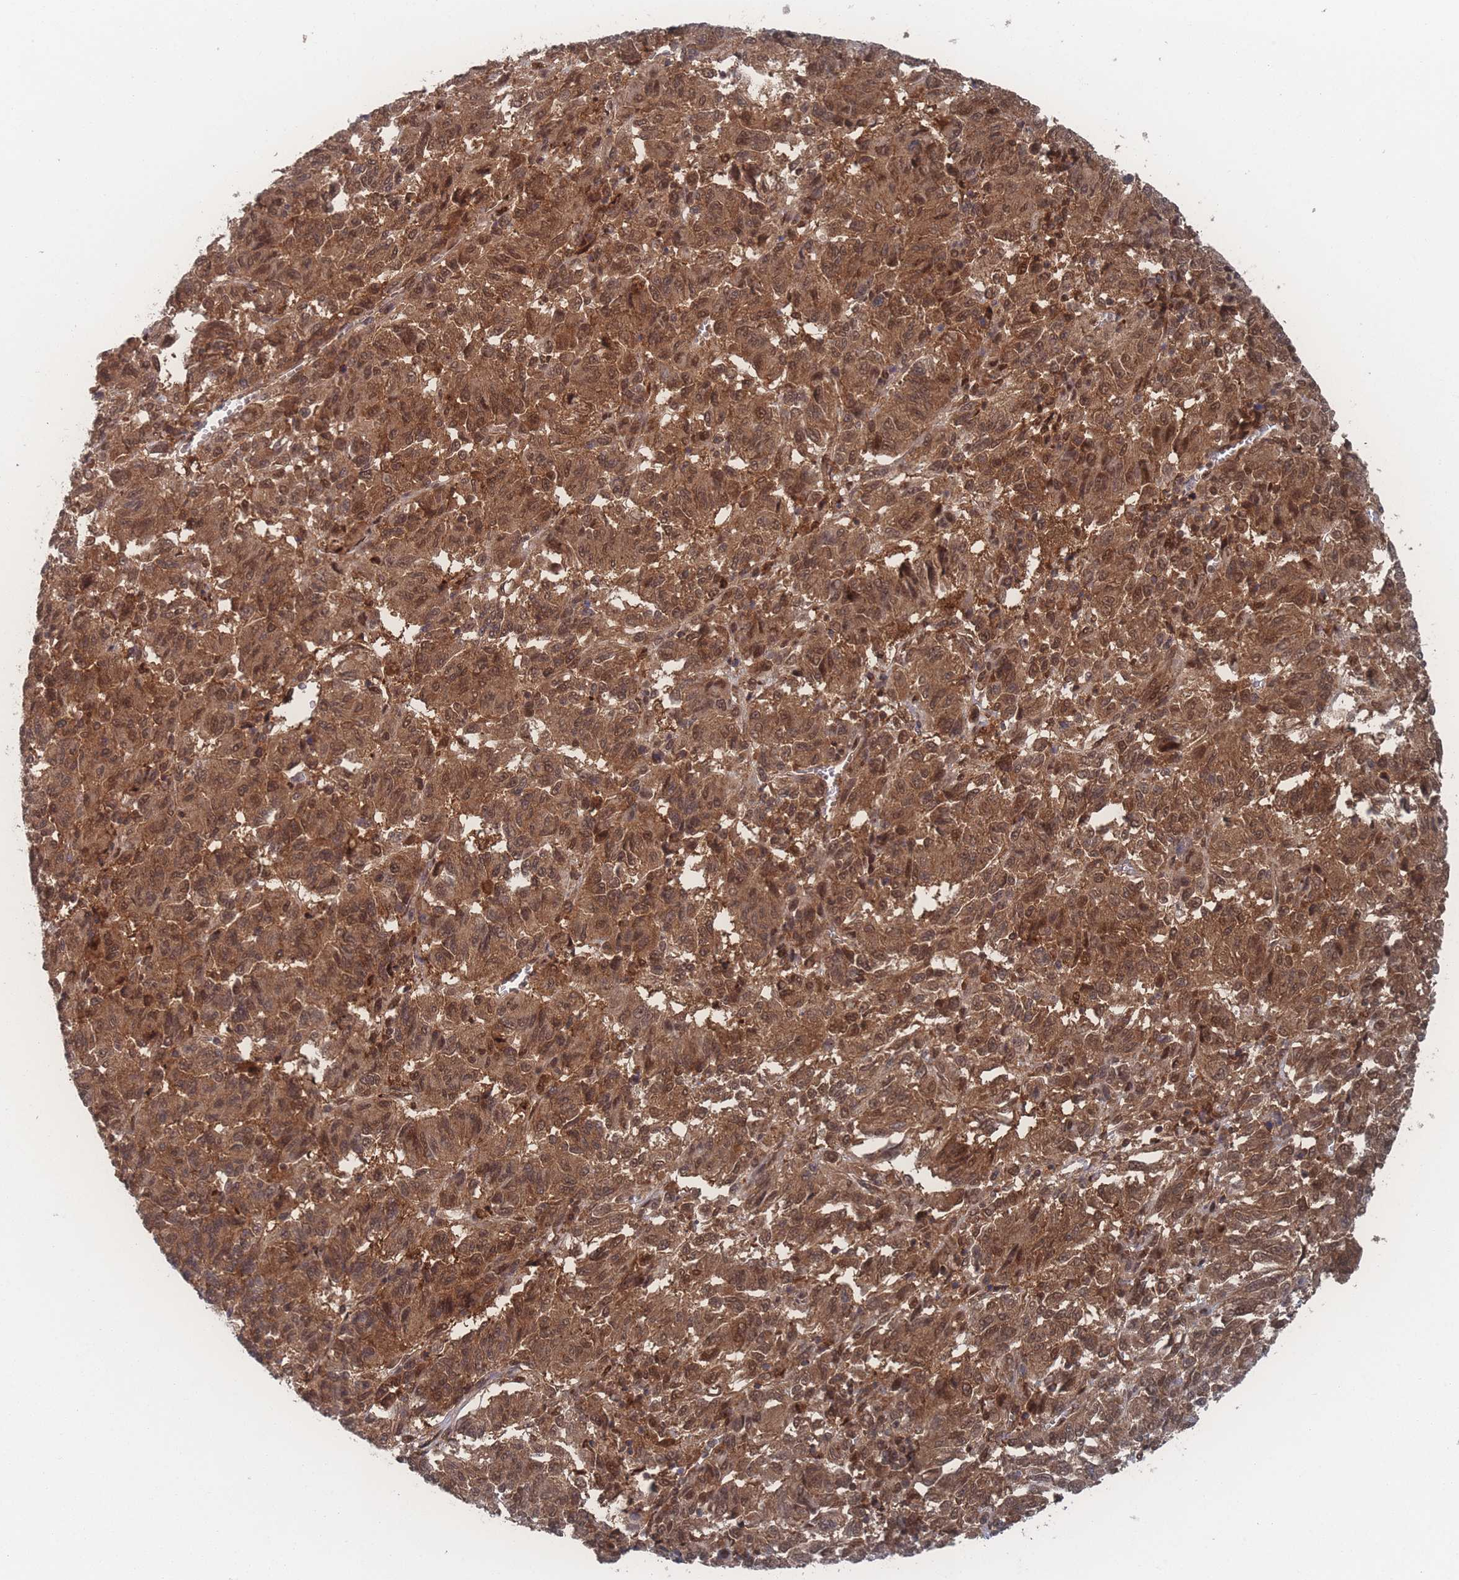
{"staining": {"intensity": "moderate", "quantity": ">75%", "location": "cytoplasmic/membranous,nuclear"}, "tissue": "melanoma", "cell_type": "Tumor cells", "image_type": "cancer", "snomed": [{"axis": "morphology", "description": "Malignant melanoma, Metastatic site"}, {"axis": "topography", "description": "Lung"}], "caption": "High-power microscopy captured an IHC photomicrograph of melanoma, revealing moderate cytoplasmic/membranous and nuclear staining in approximately >75% of tumor cells.", "gene": "PSMA1", "patient": {"sex": "male", "age": 64}}